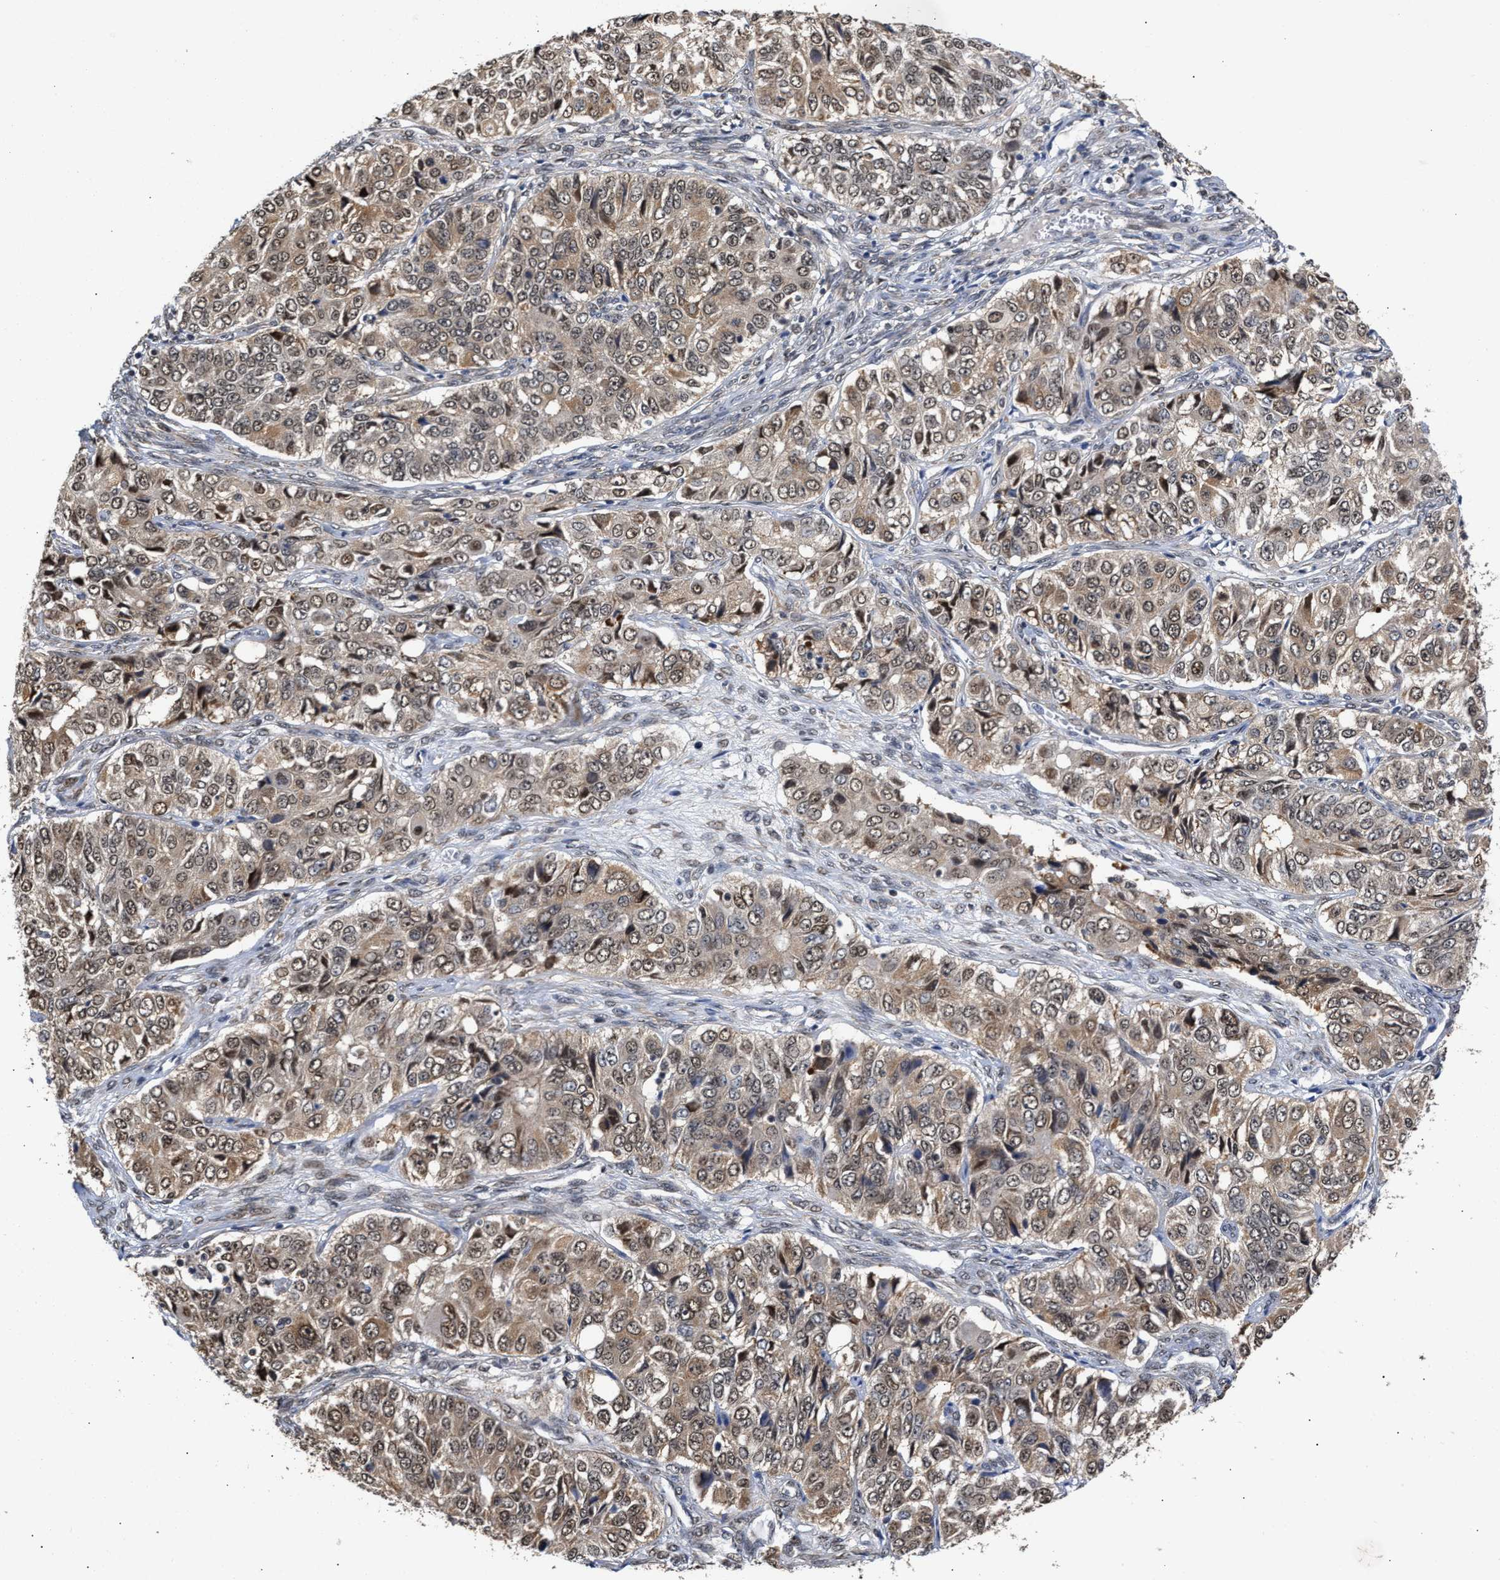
{"staining": {"intensity": "moderate", "quantity": ">75%", "location": "cytoplasmic/membranous"}, "tissue": "ovarian cancer", "cell_type": "Tumor cells", "image_type": "cancer", "snomed": [{"axis": "morphology", "description": "Carcinoma, endometroid"}, {"axis": "topography", "description": "Ovary"}], "caption": "Ovarian cancer tissue shows moderate cytoplasmic/membranous positivity in approximately >75% of tumor cells, visualized by immunohistochemistry. (Brightfield microscopy of DAB IHC at high magnification).", "gene": "CLIP2", "patient": {"sex": "female", "age": 51}}